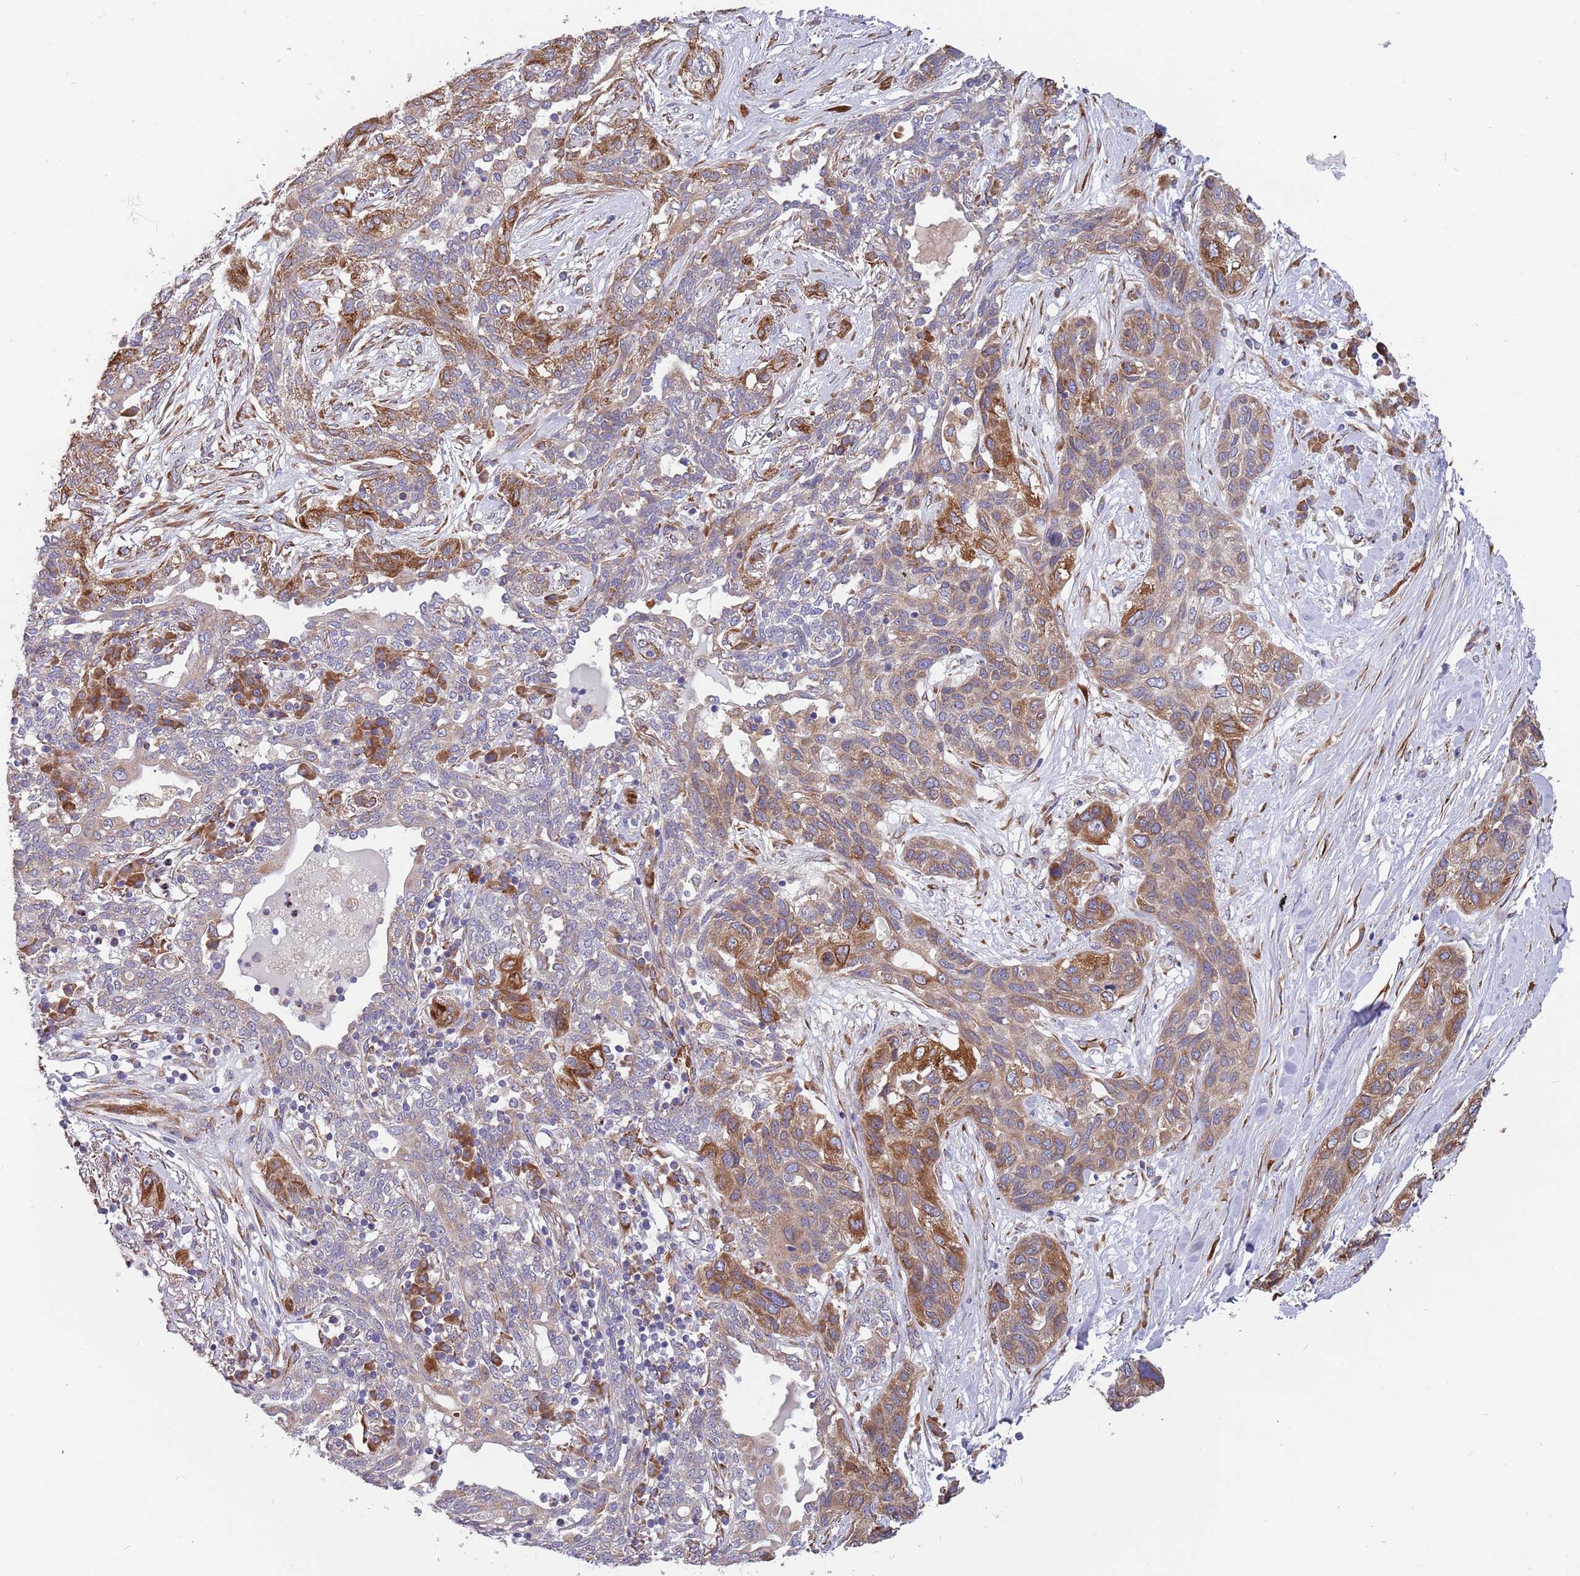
{"staining": {"intensity": "moderate", "quantity": ">75%", "location": "cytoplasmic/membranous"}, "tissue": "lung cancer", "cell_type": "Tumor cells", "image_type": "cancer", "snomed": [{"axis": "morphology", "description": "Squamous cell carcinoma, NOS"}, {"axis": "topography", "description": "Lung"}], "caption": "A photomicrograph showing moderate cytoplasmic/membranous staining in about >75% of tumor cells in lung cancer, as visualized by brown immunohistochemical staining.", "gene": "ARMCX6", "patient": {"sex": "female", "age": 70}}